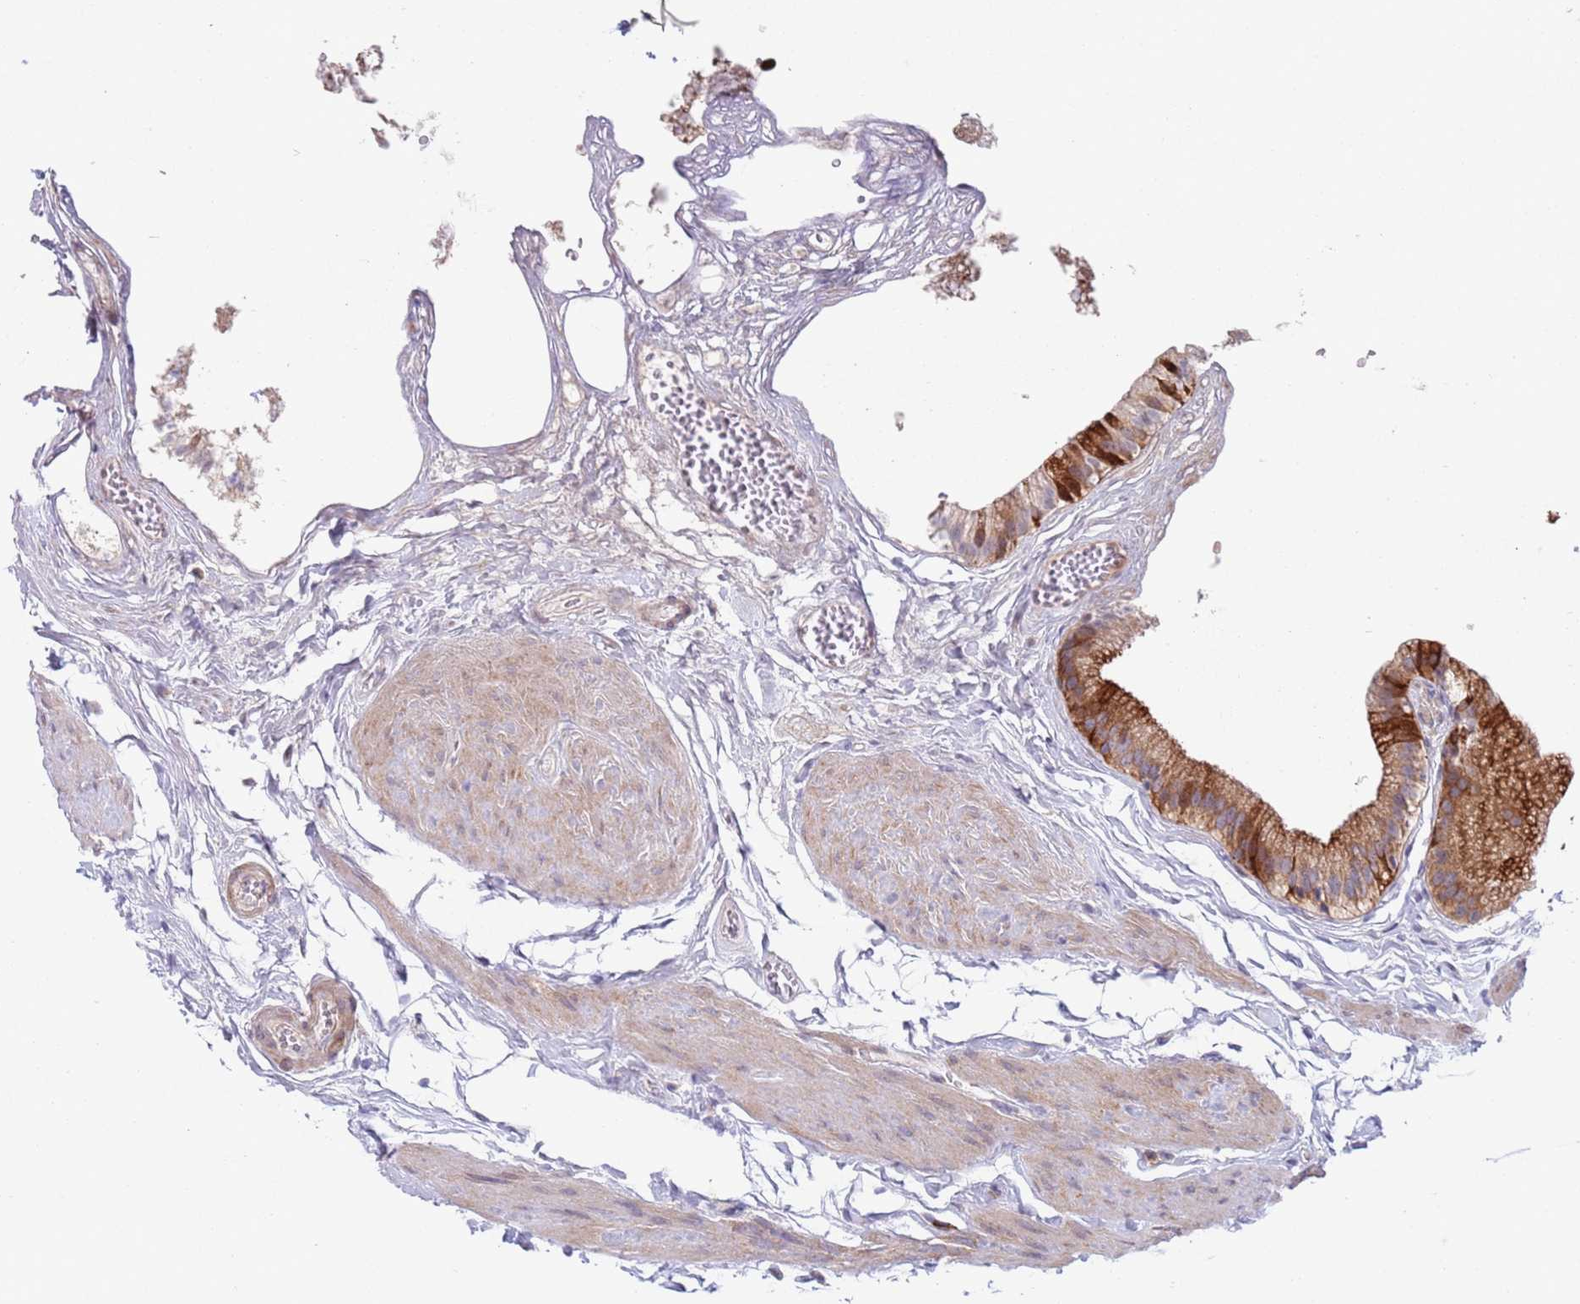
{"staining": {"intensity": "strong", "quantity": ">75%", "location": "cytoplasmic/membranous"}, "tissue": "gallbladder", "cell_type": "Glandular cells", "image_type": "normal", "snomed": [{"axis": "morphology", "description": "Normal tissue, NOS"}, {"axis": "topography", "description": "Gallbladder"}], "caption": "Immunohistochemical staining of unremarkable human gallbladder demonstrates >75% levels of strong cytoplasmic/membranous protein staining in approximately >75% of glandular cells.", "gene": "ZMYM5", "patient": {"sex": "female", "age": 54}}